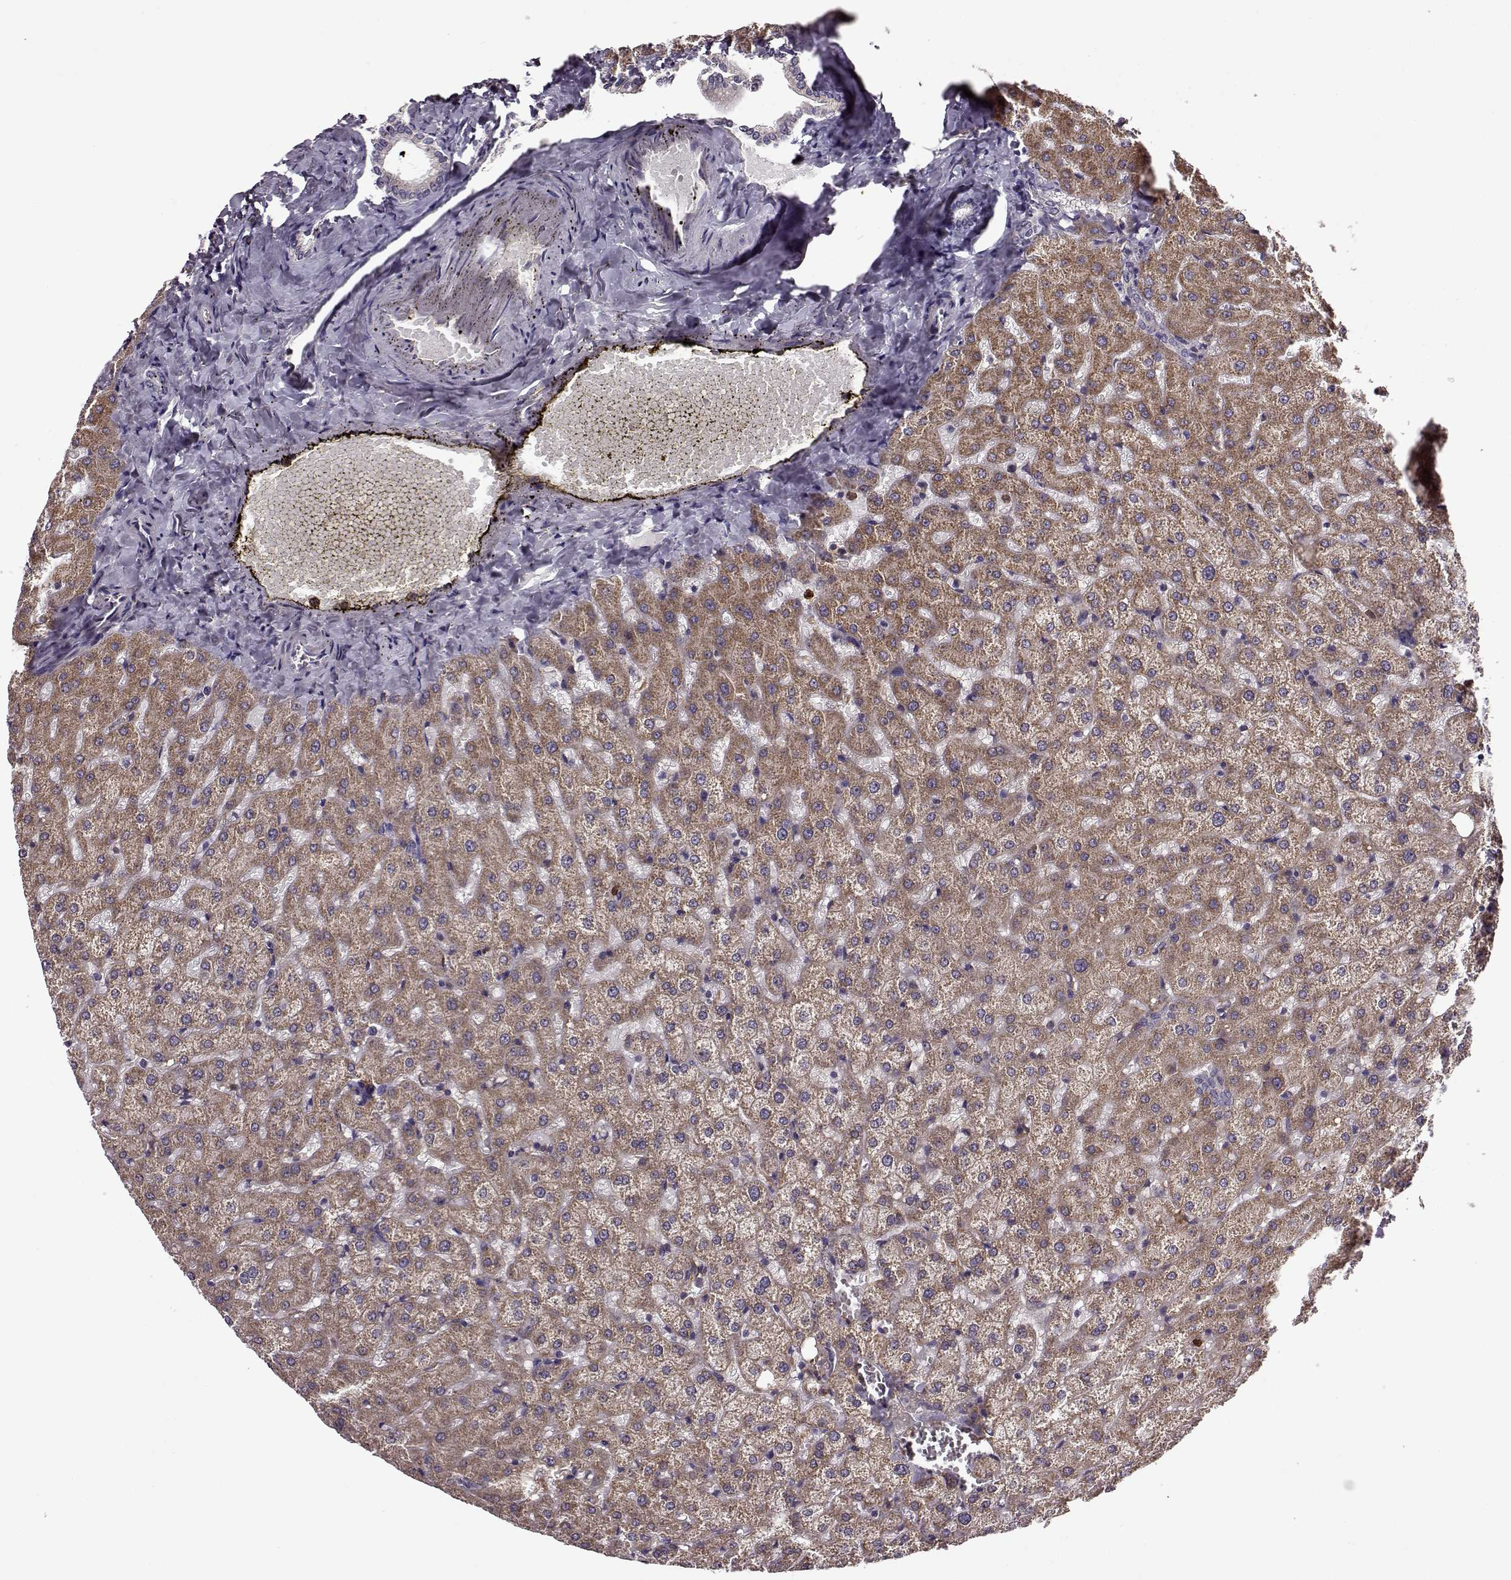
{"staining": {"intensity": "negative", "quantity": "none", "location": "none"}, "tissue": "liver", "cell_type": "Cholangiocytes", "image_type": "normal", "snomed": [{"axis": "morphology", "description": "Normal tissue, NOS"}, {"axis": "topography", "description": "Liver"}], "caption": "Cholangiocytes show no significant positivity in normal liver.", "gene": "MTSS1", "patient": {"sex": "female", "age": 50}}